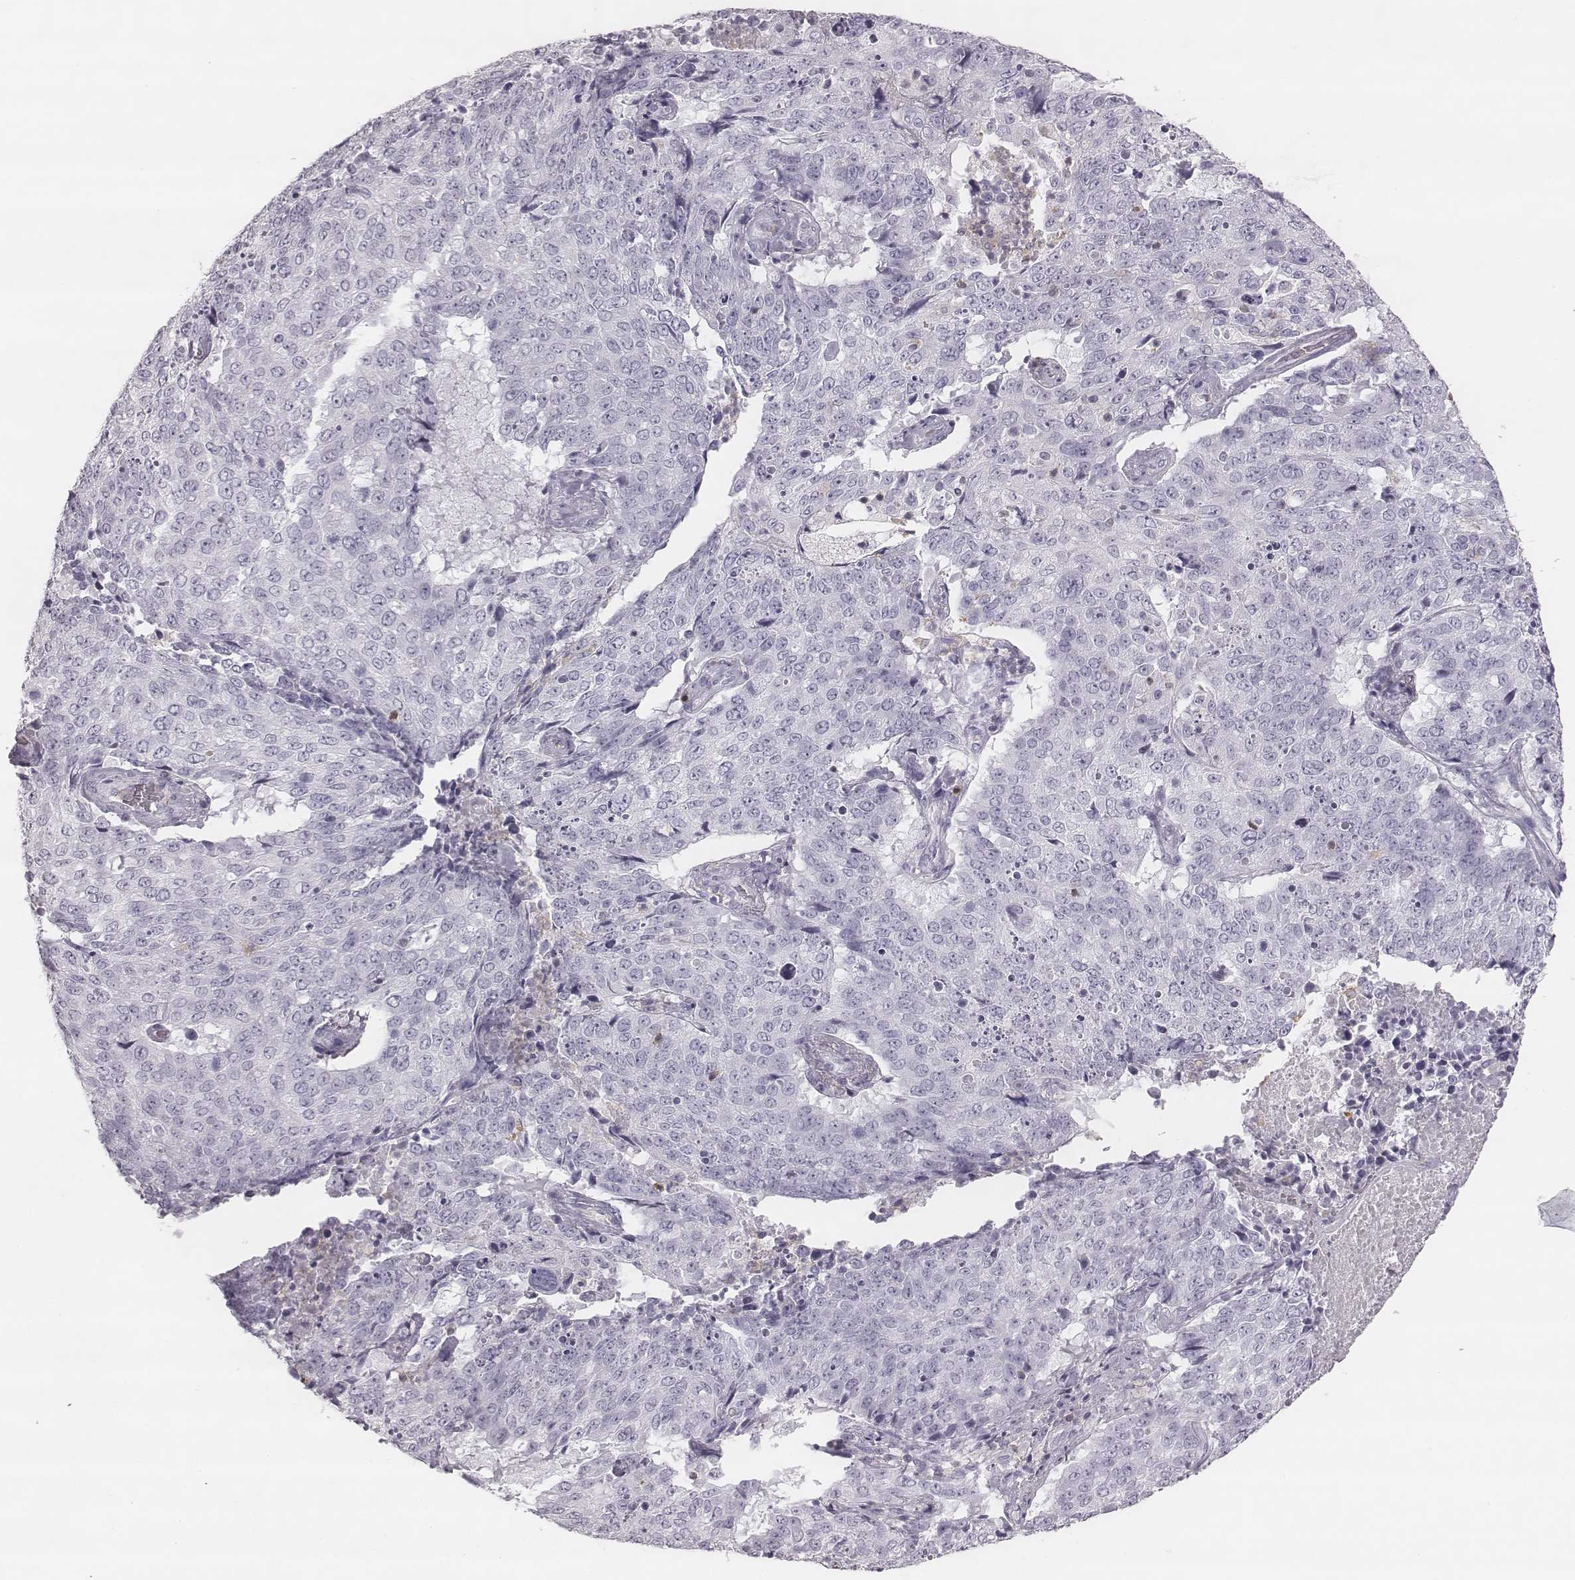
{"staining": {"intensity": "negative", "quantity": "none", "location": "none"}, "tissue": "lung cancer", "cell_type": "Tumor cells", "image_type": "cancer", "snomed": [{"axis": "morphology", "description": "Normal tissue, NOS"}, {"axis": "morphology", "description": "Squamous cell carcinoma, NOS"}, {"axis": "topography", "description": "Bronchus"}, {"axis": "topography", "description": "Lung"}], "caption": "Immunohistochemical staining of lung cancer demonstrates no significant staining in tumor cells. The staining is performed using DAB brown chromogen with nuclei counter-stained in using hematoxylin.", "gene": "ZNF365", "patient": {"sex": "male", "age": 64}}